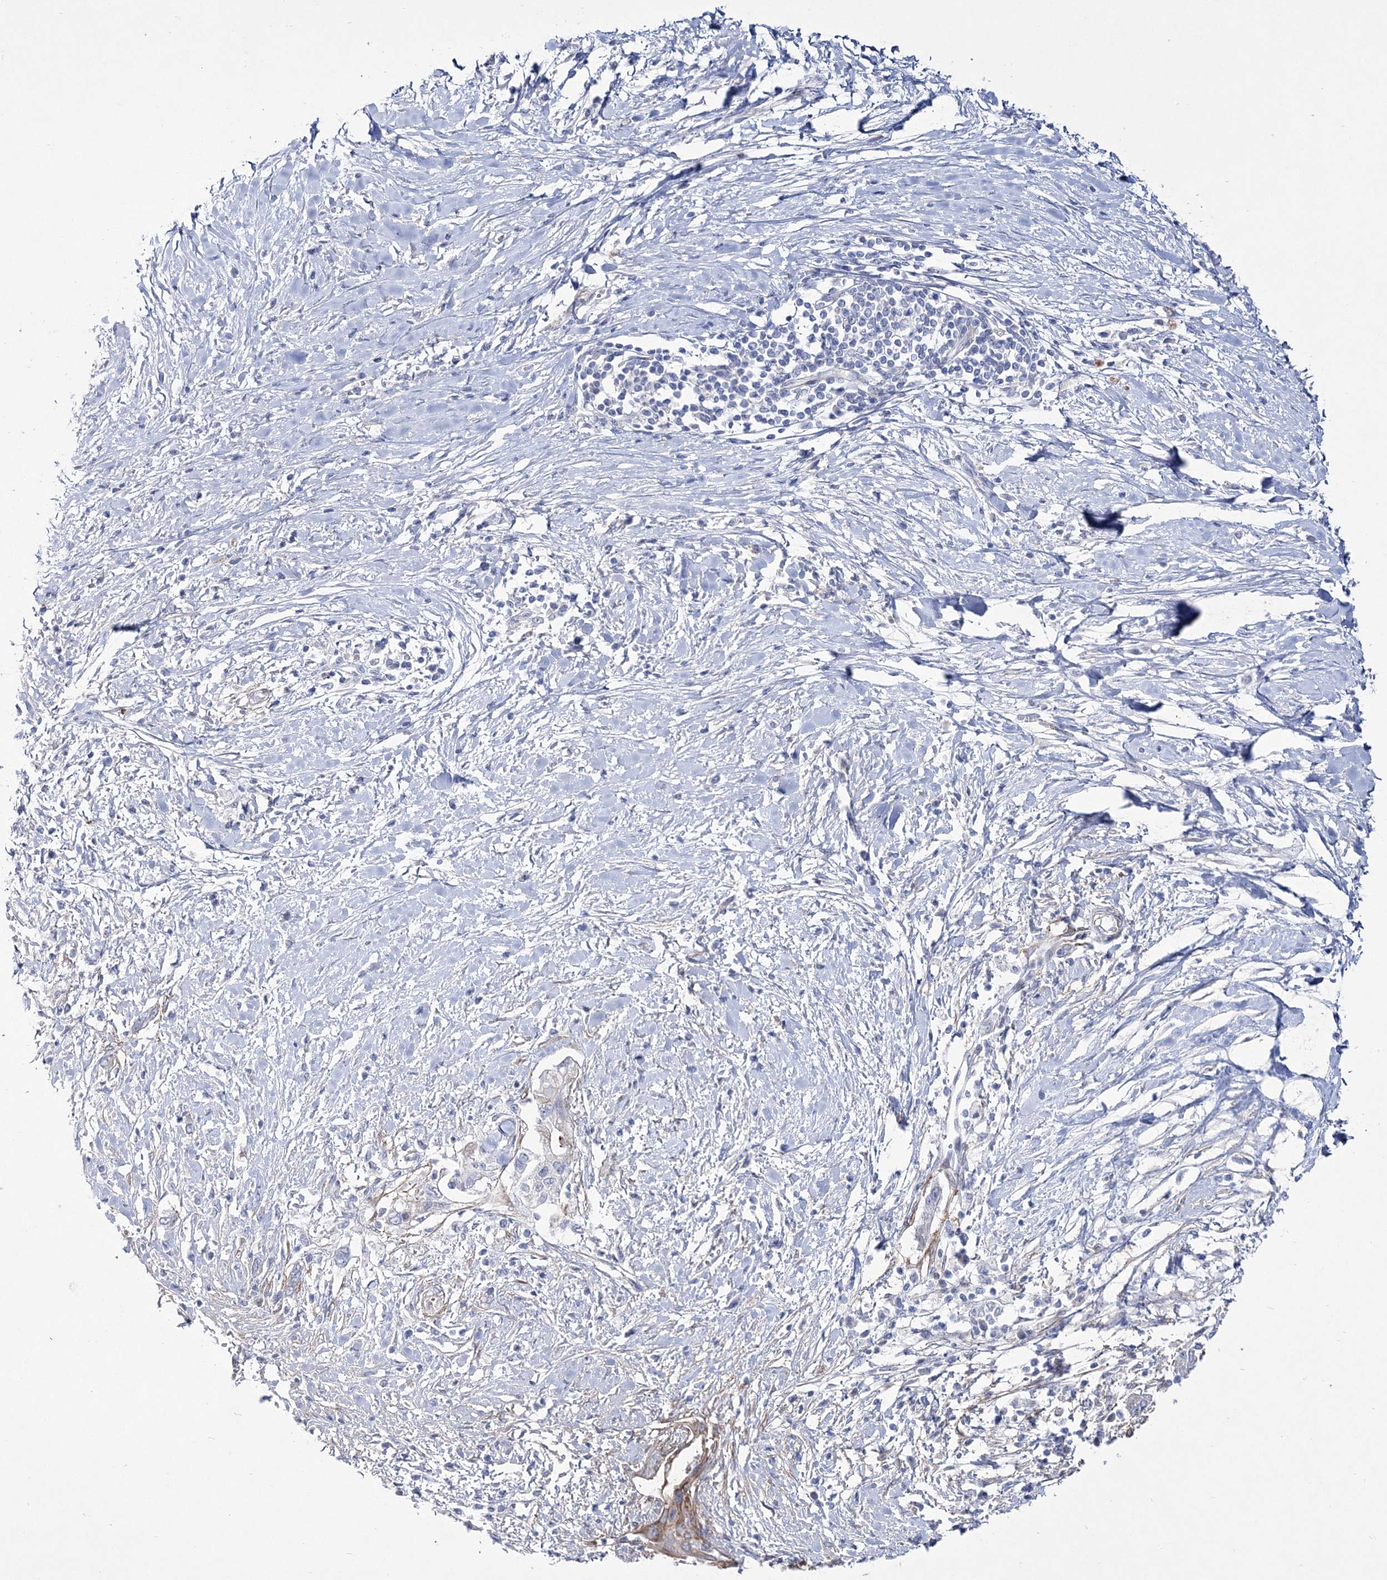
{"staining": {"intensity": "negative", "quantity": "none", "location": "none"}, "tissue": "pancreatic cancer", "cell_type": "Tumor cells", "image_type": "cancer", "snomed": [{"axis": "morphology", "description": "Normal tissue, NOS"}, {"axis": "morphology", "description": "Adenocarcinoma, NOS"}, {"axis": "topography", "description": "Pancreas"}, {"axis": "topography", "description": "Peripheral nerve tissue"}], "caption": "Pancreatic cancer was stained to show a protein in brown. There is no significant positivity in tumor cells.", "gene": "ANO1", "patient": {"sex": "male", "age": 59}}